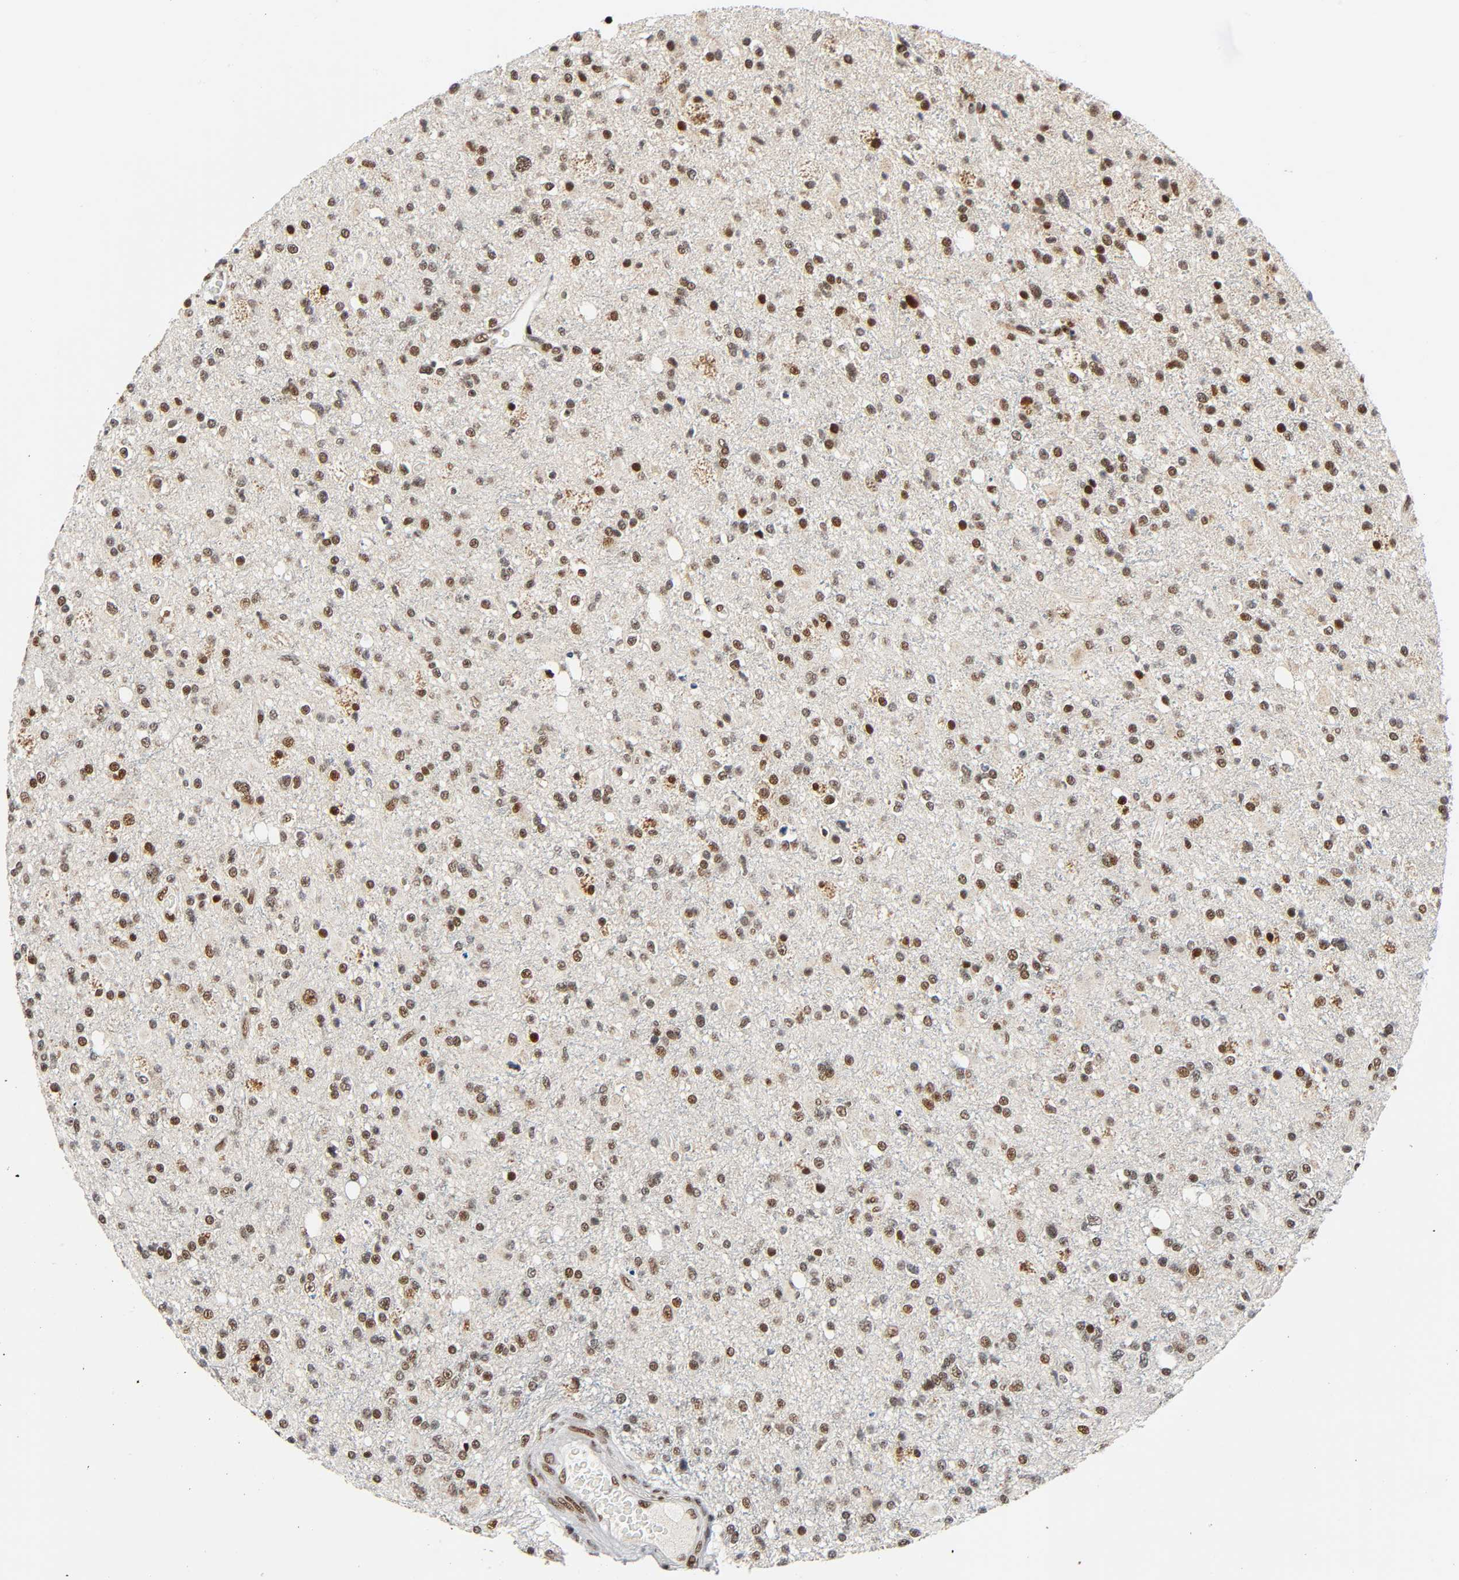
{"staining": {"intensity": "strong", "quantity": ">75%", "location": "nuclear"}, "tissue": "glioma", "cell_type": "Tumor cells", "image_type": "cancer", "snomed": [{"axis": "morphology", "description": "Glioma, malignant, High grade"}, {"axis": "topography", "description": "Brain"}], "caption": "Brown immunohistochemical staining in glioma reveals strong nuclear staining in approximately >75% of tumor cells. The staining is performed using DAB (3,3'-diaminobenzidine) brown chromogen to label protein expression. The nuclei are counter-stained blue using hematoxylin.", "gene": "CDK9", "patient": {"sex": "male", "age": 33}}